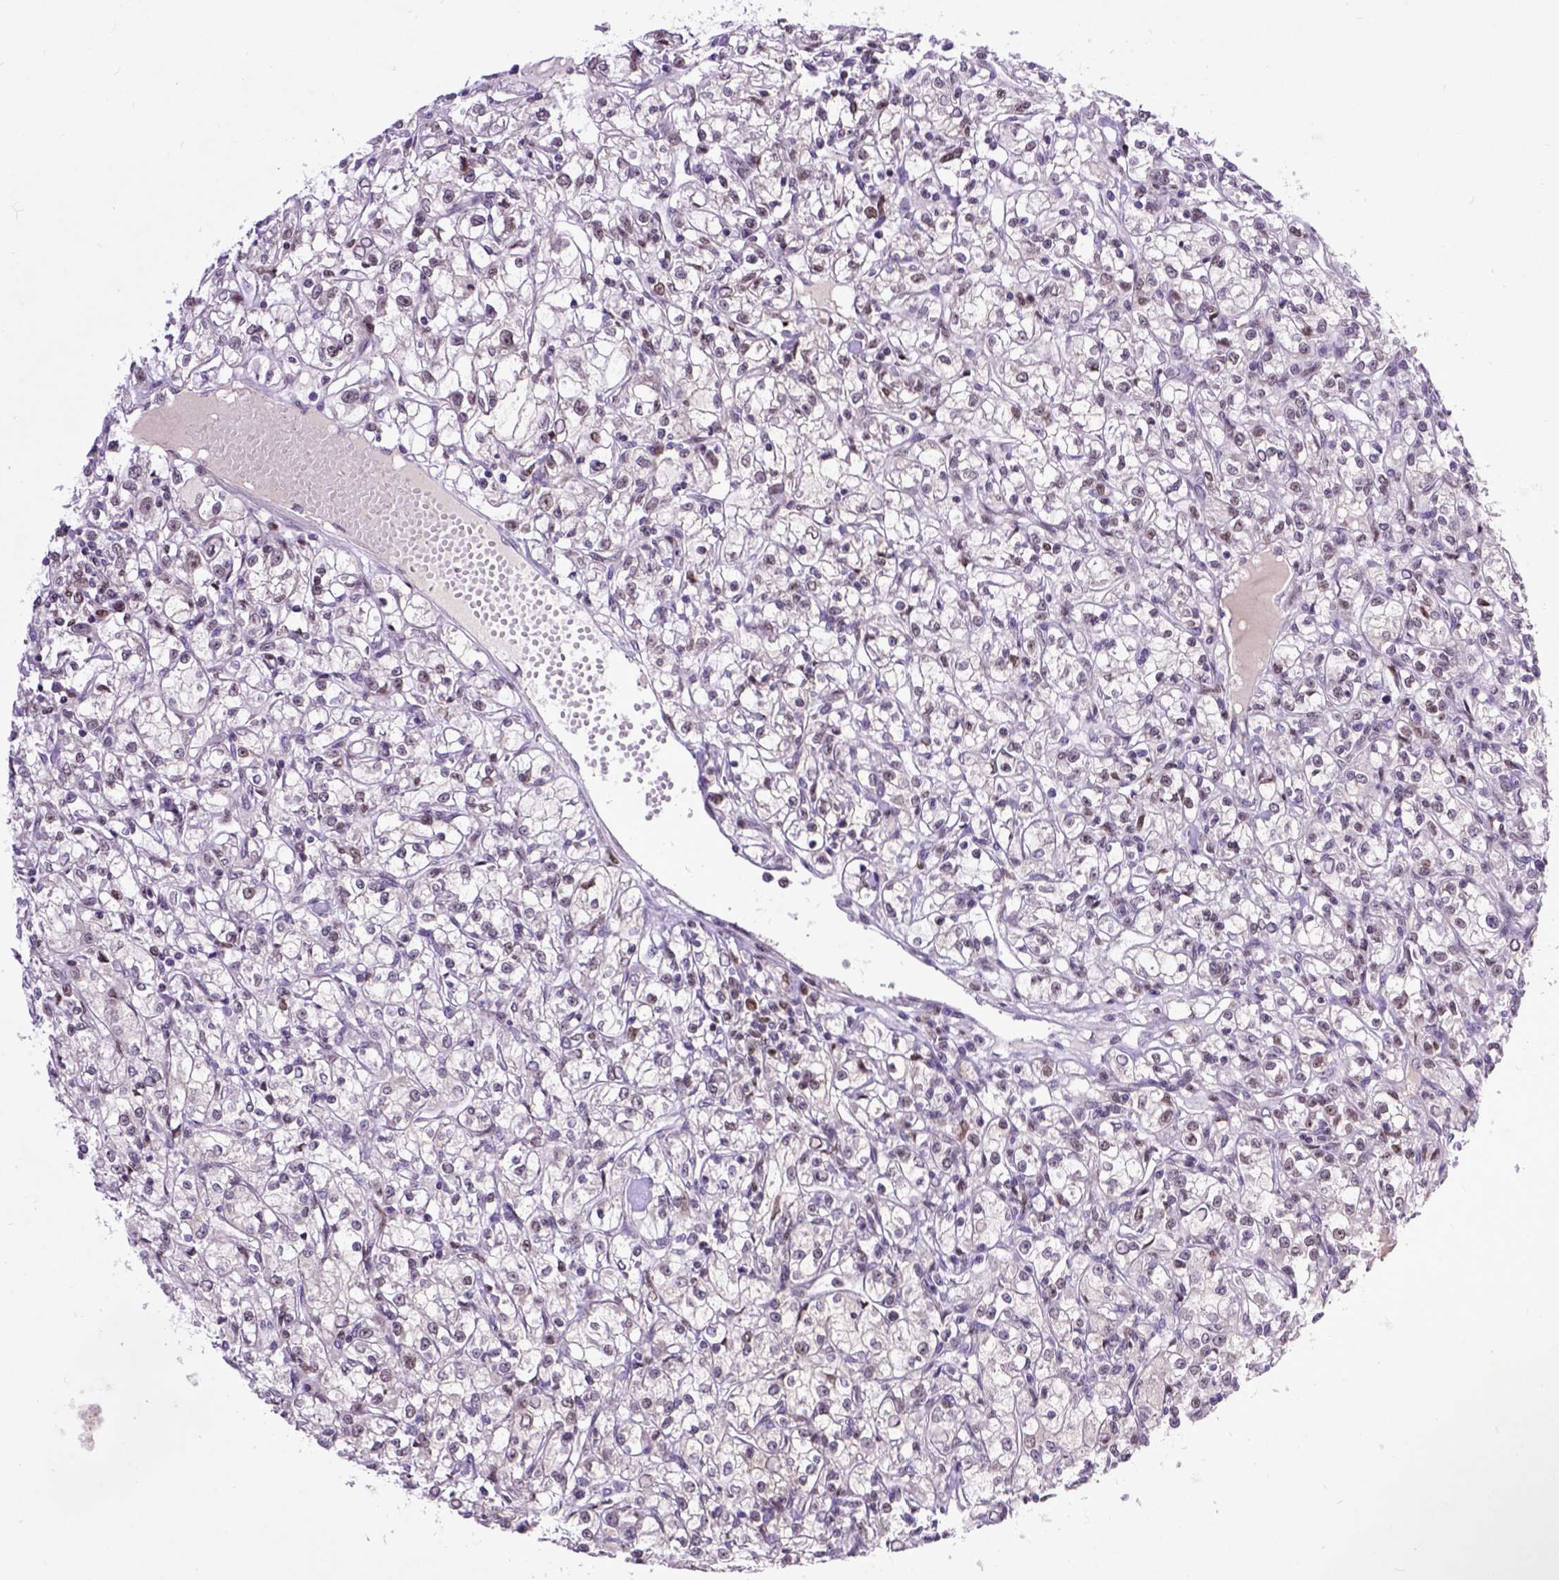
{"staining": {"intensity": "negative", "quantity": "none", "location": "none"}, "tissue": "renal cancer", "cell_type": "Tumor cells", "image_type": "cancer", "snomed": [{"axis": "morphology", "description": "Adenocarcinoma, NOS"}, {"axis": "topography", "description": "Kidney"}], "caption": "Adenocarcinoma (renal) was stained to show a protein in brown. There is no significant expression in tumor cells. Brightfield microscopy of immunohistochemistry (IHC) stained with DAB (3,3'-diaminobenzidine) (brown) and hematoxylin (blue), captured at high magnification.", "gene": "RCC2", "patient": {"sex": "female", "age": 59}}